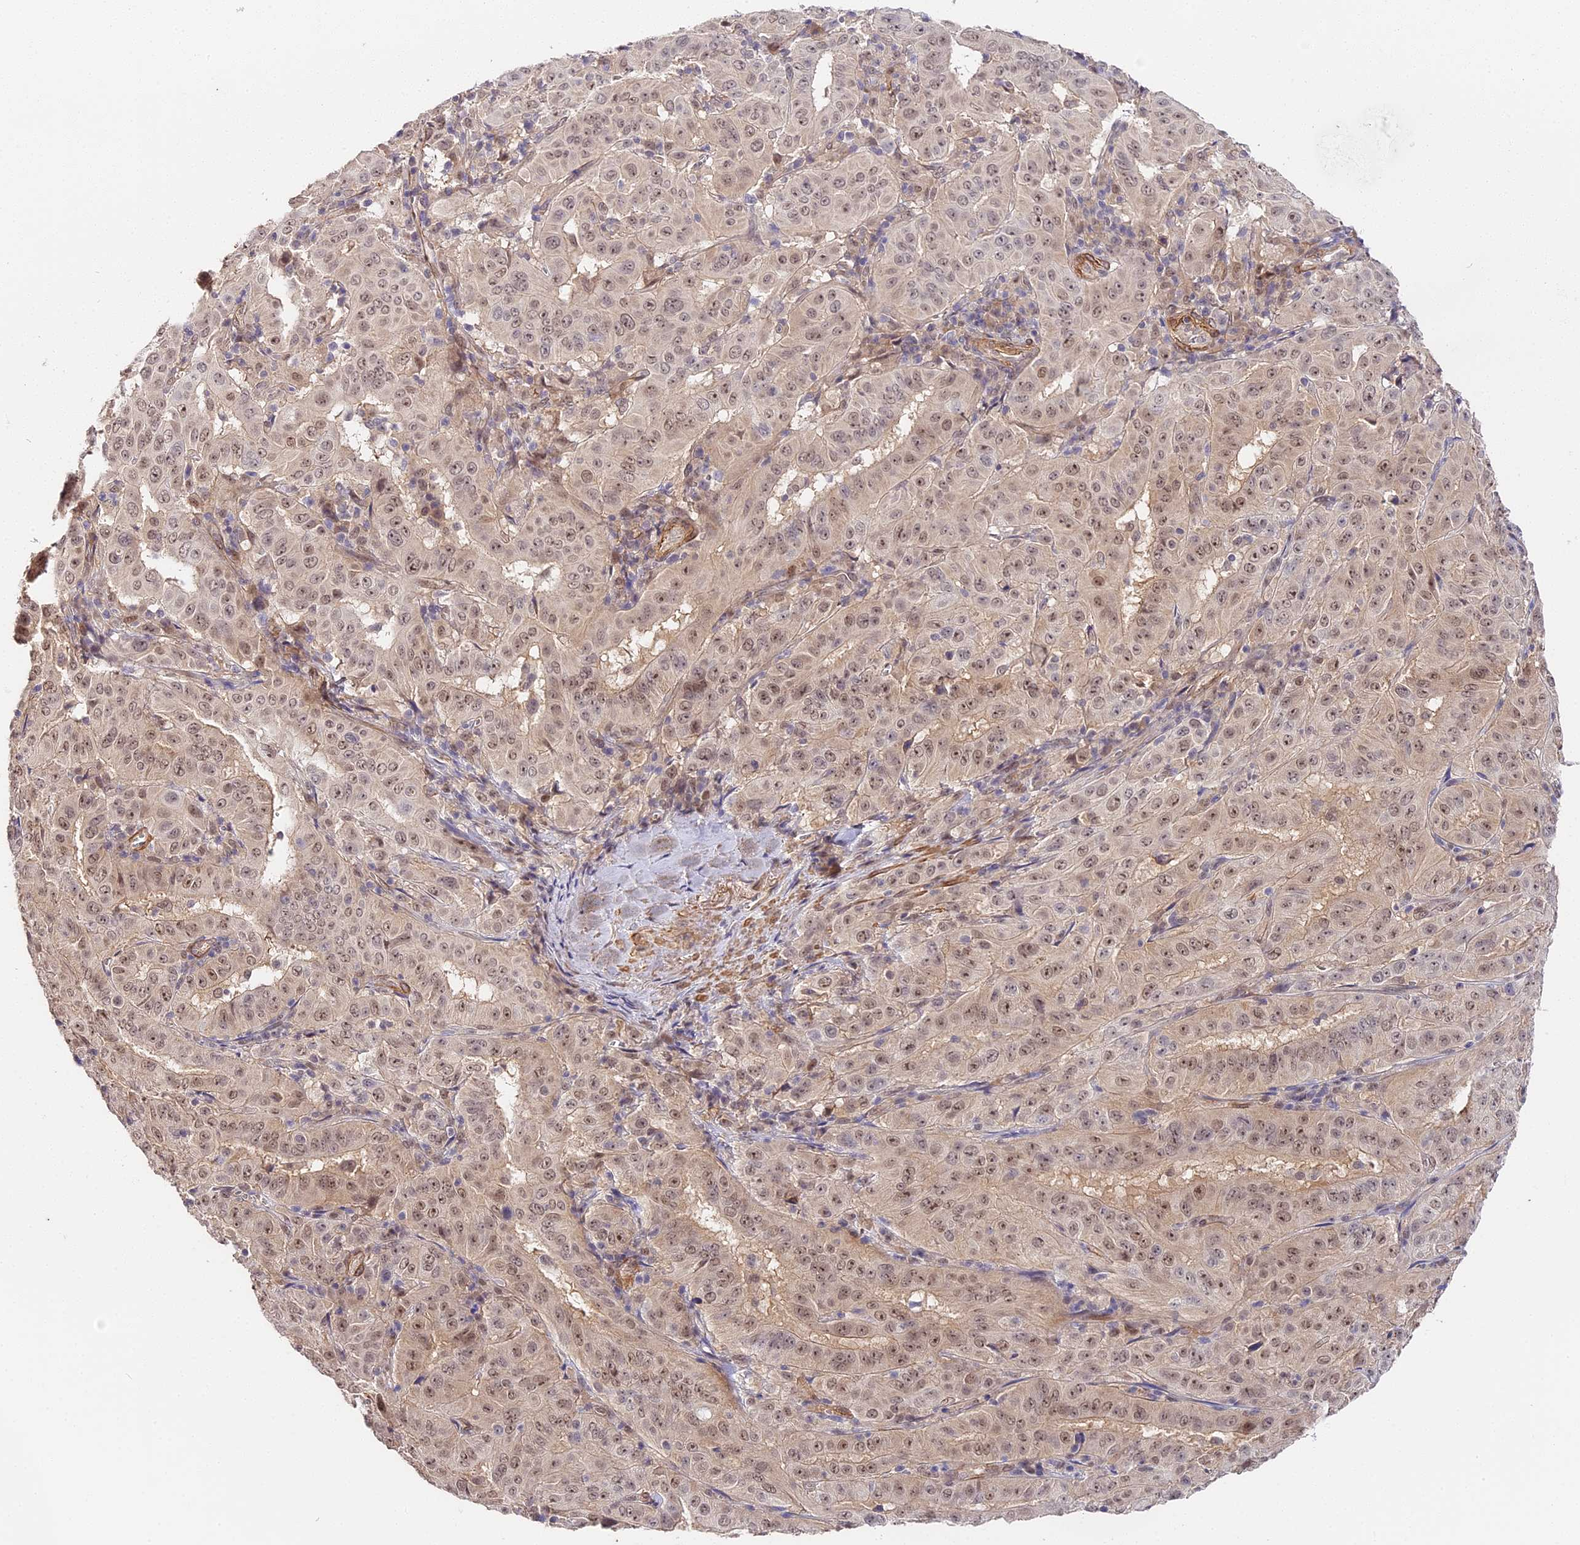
{"staining": {"intensity": "moderate", "quantity": ">75%", "location": "nuclear"}, "tissue": "pancreatic cancer", "cell_type": "Tumor cells", "image_type": "cancer", "snomed": [{"axis": "morphology", "description": "Adenocarcinoma, NOS"}, {"axis": "topography", "description": "Pancreas"}], "caption": "Protein staining by IHC displays moderate nuclear staining in about >75% of tumor cells in adenocarcinoma (pancreatic). (Brightfield microscopy of DAB IHC at high magnification).", "gene": "IMPACT", "patient": {"sex": "male", "age": 63}}